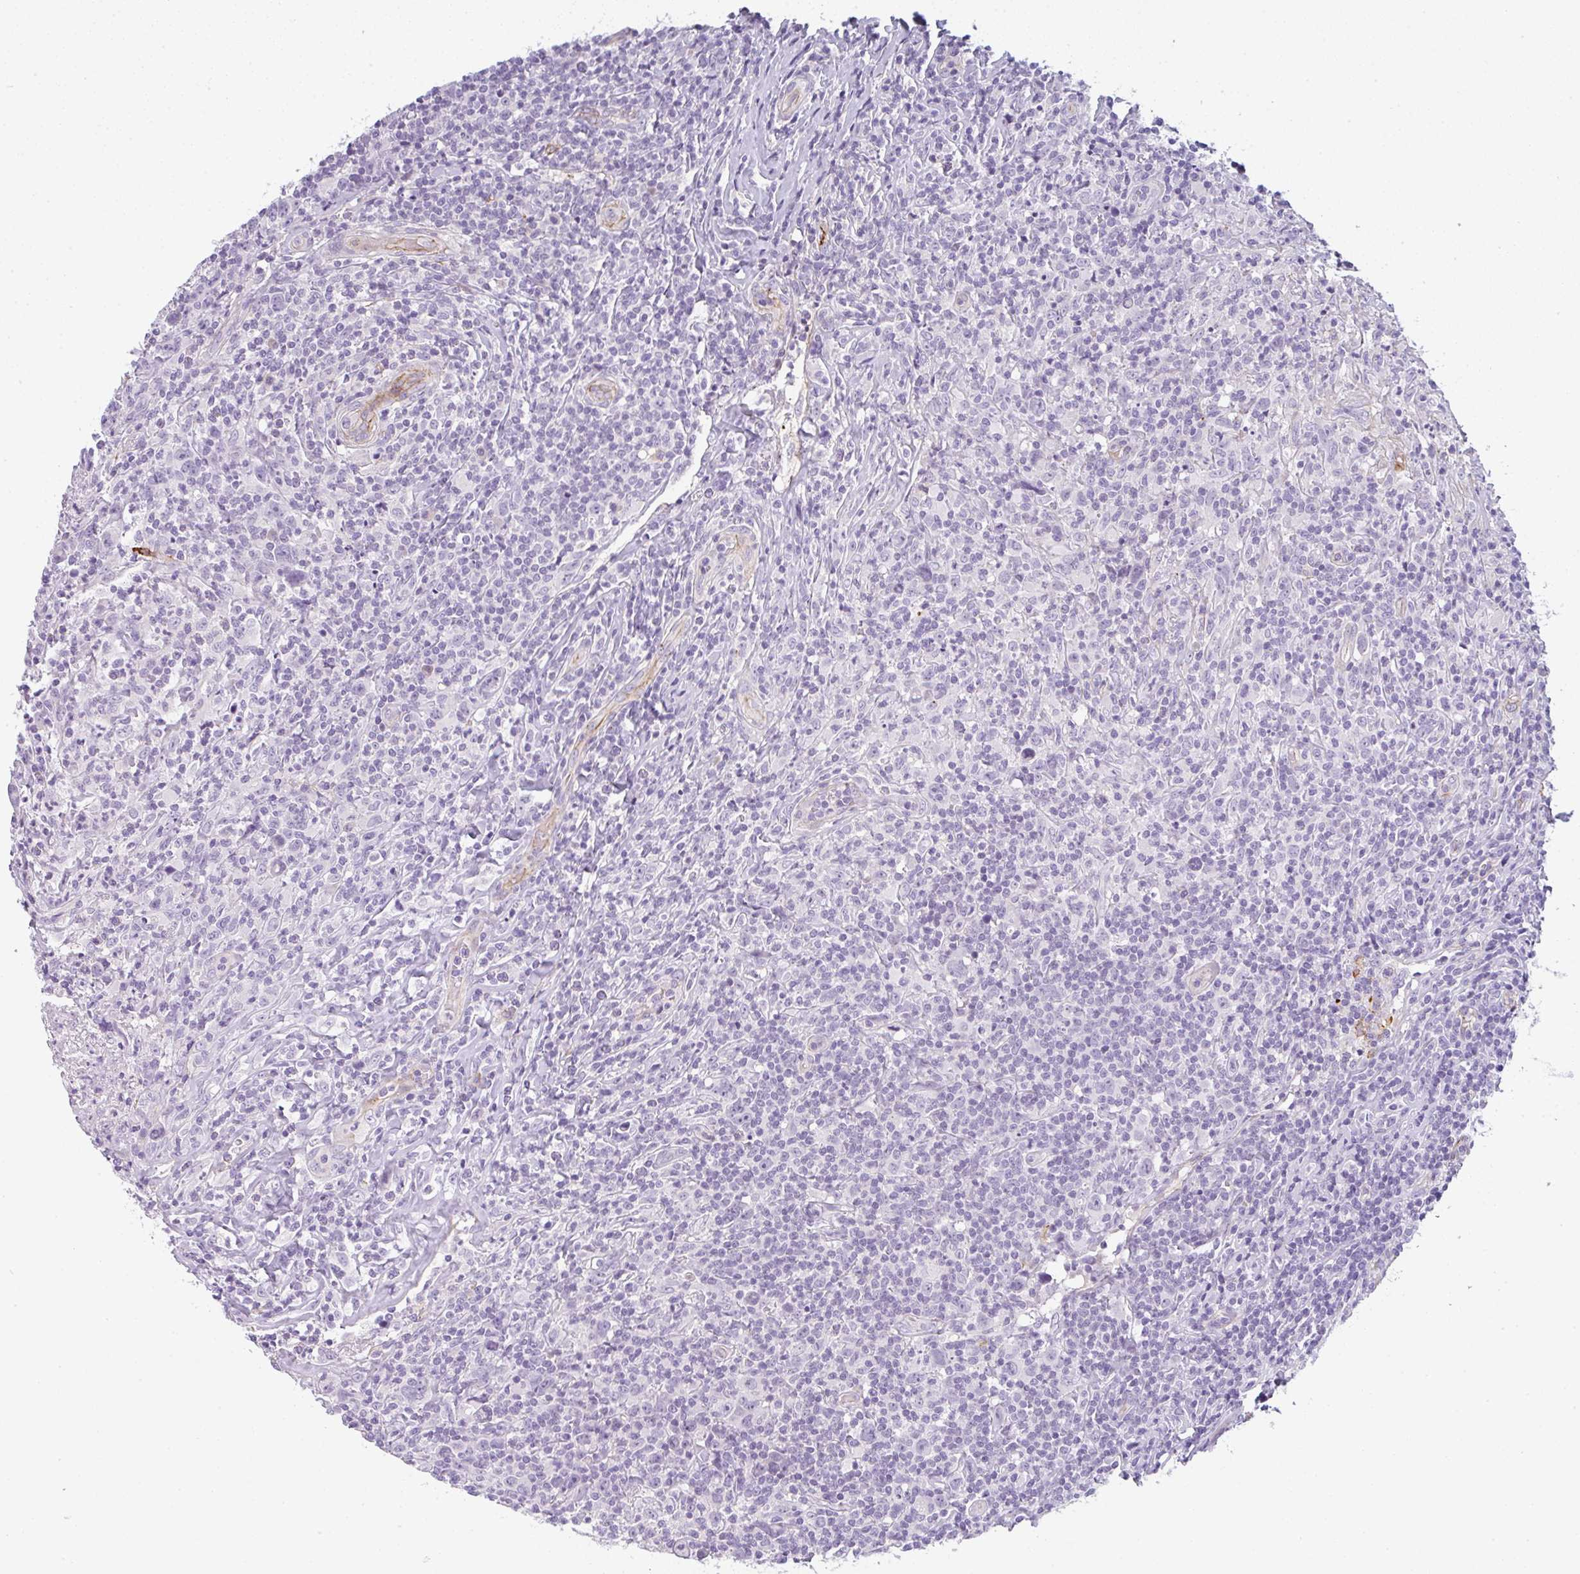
{"staining": {"intensity": "negative", "quantity": "none", "location": "none"}, "tissue": "lymphoma", "cell_type": "Tumor cells", "image_type": "cancer", "snomed": [{"axis": "morphology", "description": "Hodgkin's disease, NOS"}, {"axis": "topography", "description": "Lymph node"}], "caption": "Histopathology image shows no protein expression in tumor cells of lymphoma tissue. (DAB (3,3'-diaminobenzidine) immunohistochemistry visualized using brightfield microscopy, high magnification).", "gene": "LPAR4", "patient": {"sex": "female", "age": 18}}